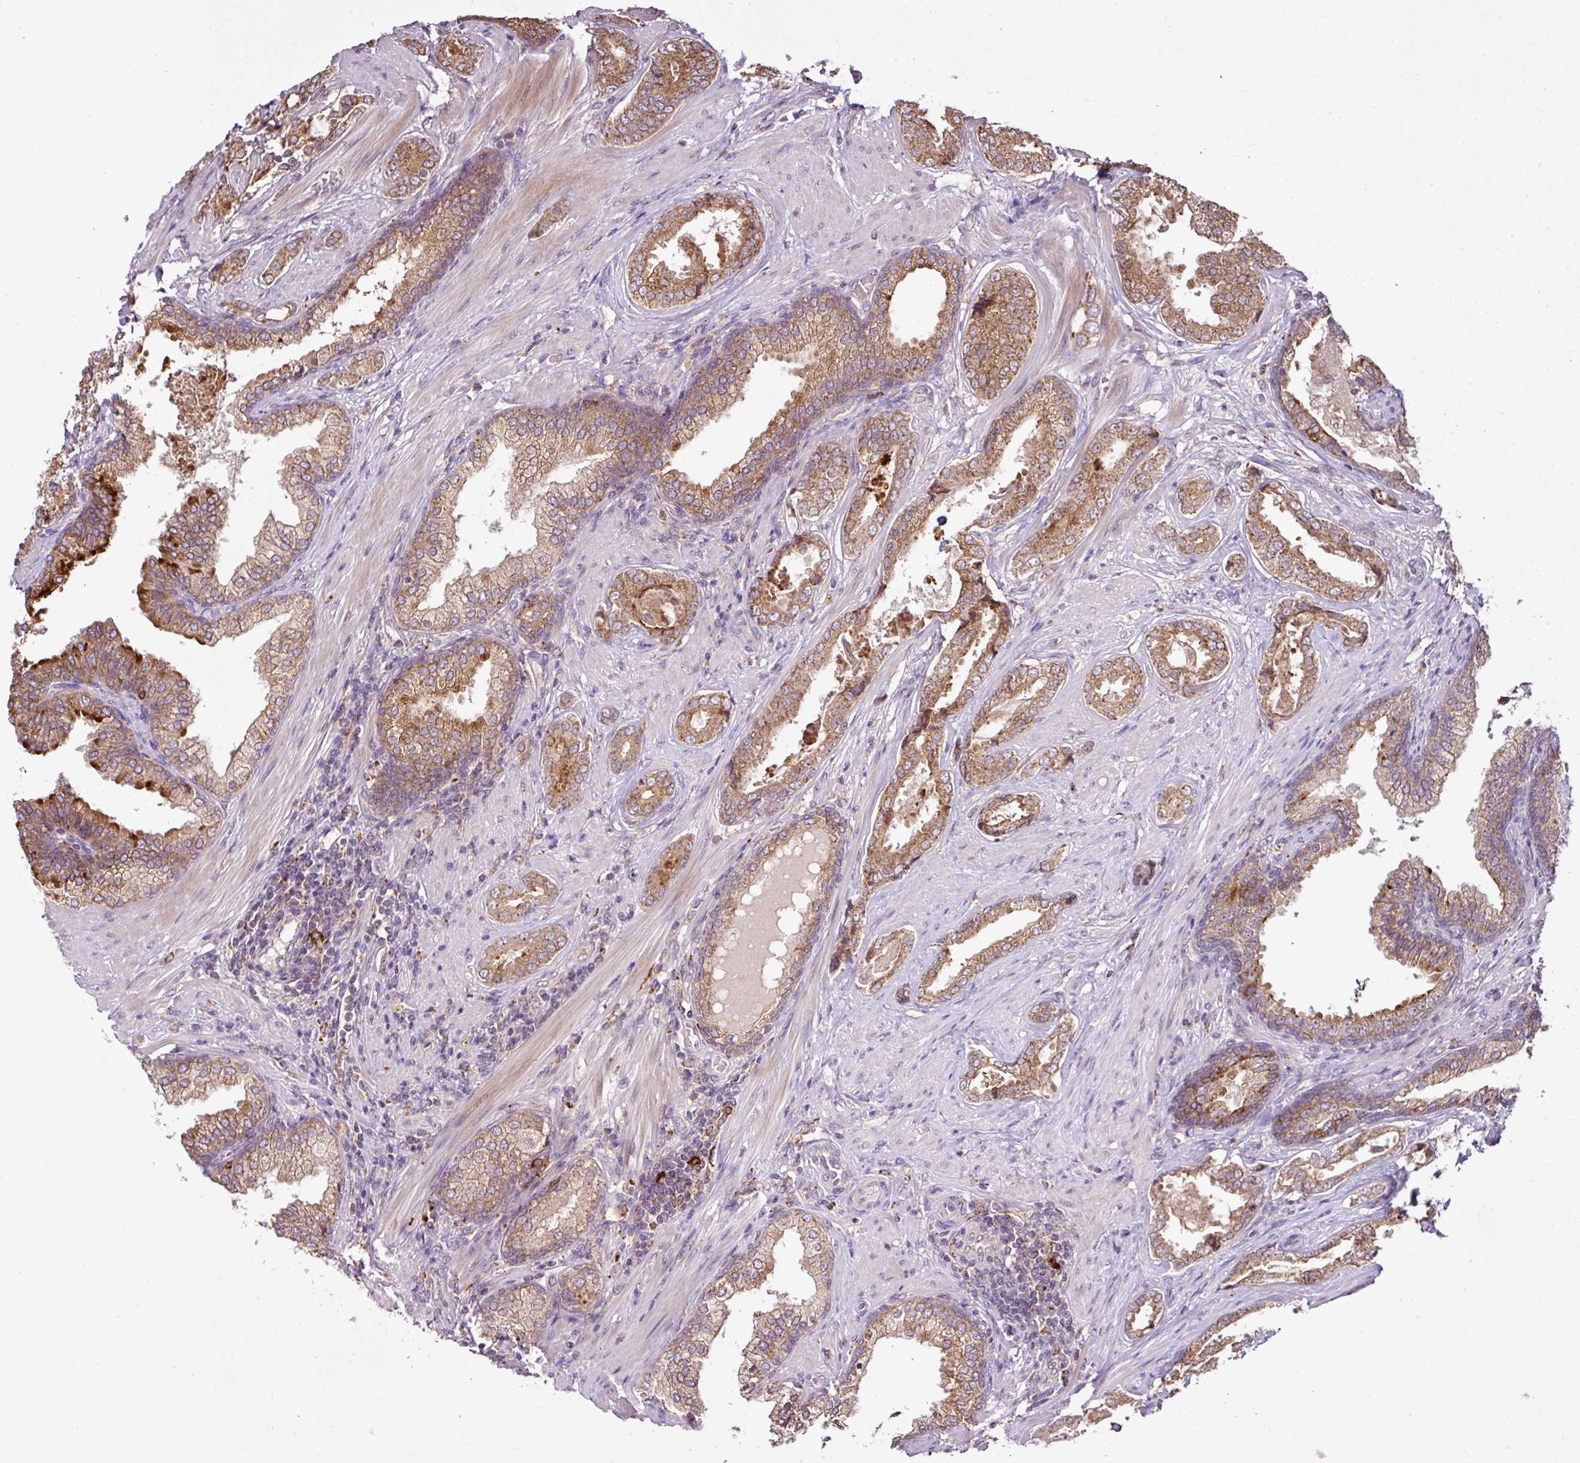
{"staining": {"intensity": "moderate", "quantity": ">75%", "location": "cytoplasmic/membranous"}, "tissue": "prostate cancer", "cell_type": "Tumor cells", "image_type": "cancer", "snomed": [{"axis": "morphology", "description": "Adenocarcinoma, High grade"}, {"axis": "topography", "description": "Prostate"}], "caption": "Immunohistochemical staining of prostate cancer (adenocarcinoma (high-grade)) shows medium levels of moderate cytoplasmic/membranous expression in about >75% of tumor cells. (Stains: DAB (3,3'-diaminobenzidine) in brown, nuclei in blue, Microscopy: brightfield microscopy at high magnification).", "gene": "SMCO4", "patient": {"sex": "male", "age": 60}}